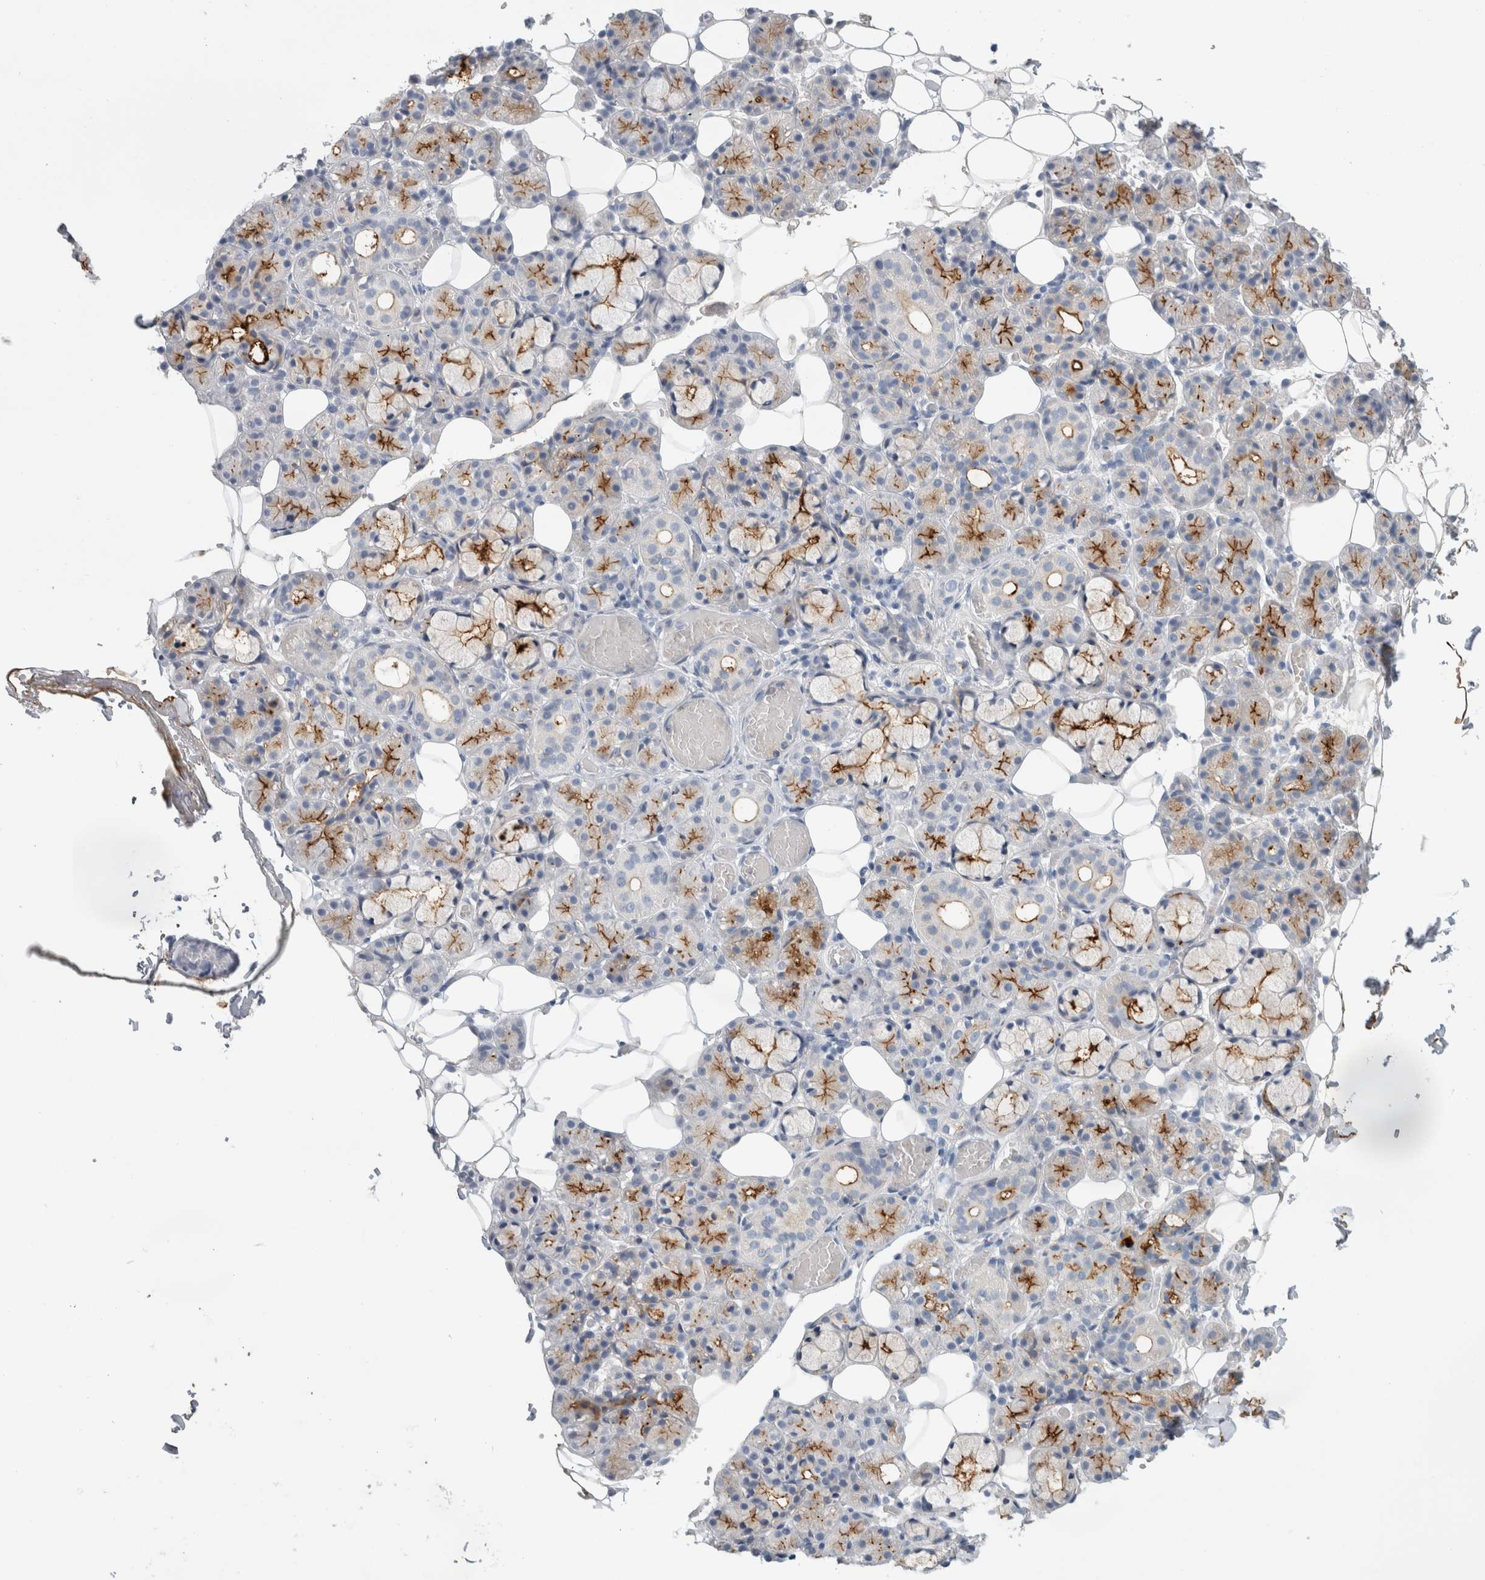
{"staining": {"intensity": "strong", "quantity": "<25%", "location": "cytoplasmic/membranous"}, "tissue": "salivary gland", "cell_type": "Glandular cells", "image_type": "normal", "snomed": [{"axis": "morphology", "description": "Normal tissue, NOS"}, {"axis": "topography", "description": "Salivary gland"}], "caption": "Protein staining of normal salivary gland shows strong cytoplasmic/membranous positivity in about <25% of glandular cells. (IHC, brightfield microscopy, high magnification).", "gene": "CD55", "patient": {"sex": "male", "age": 63}}